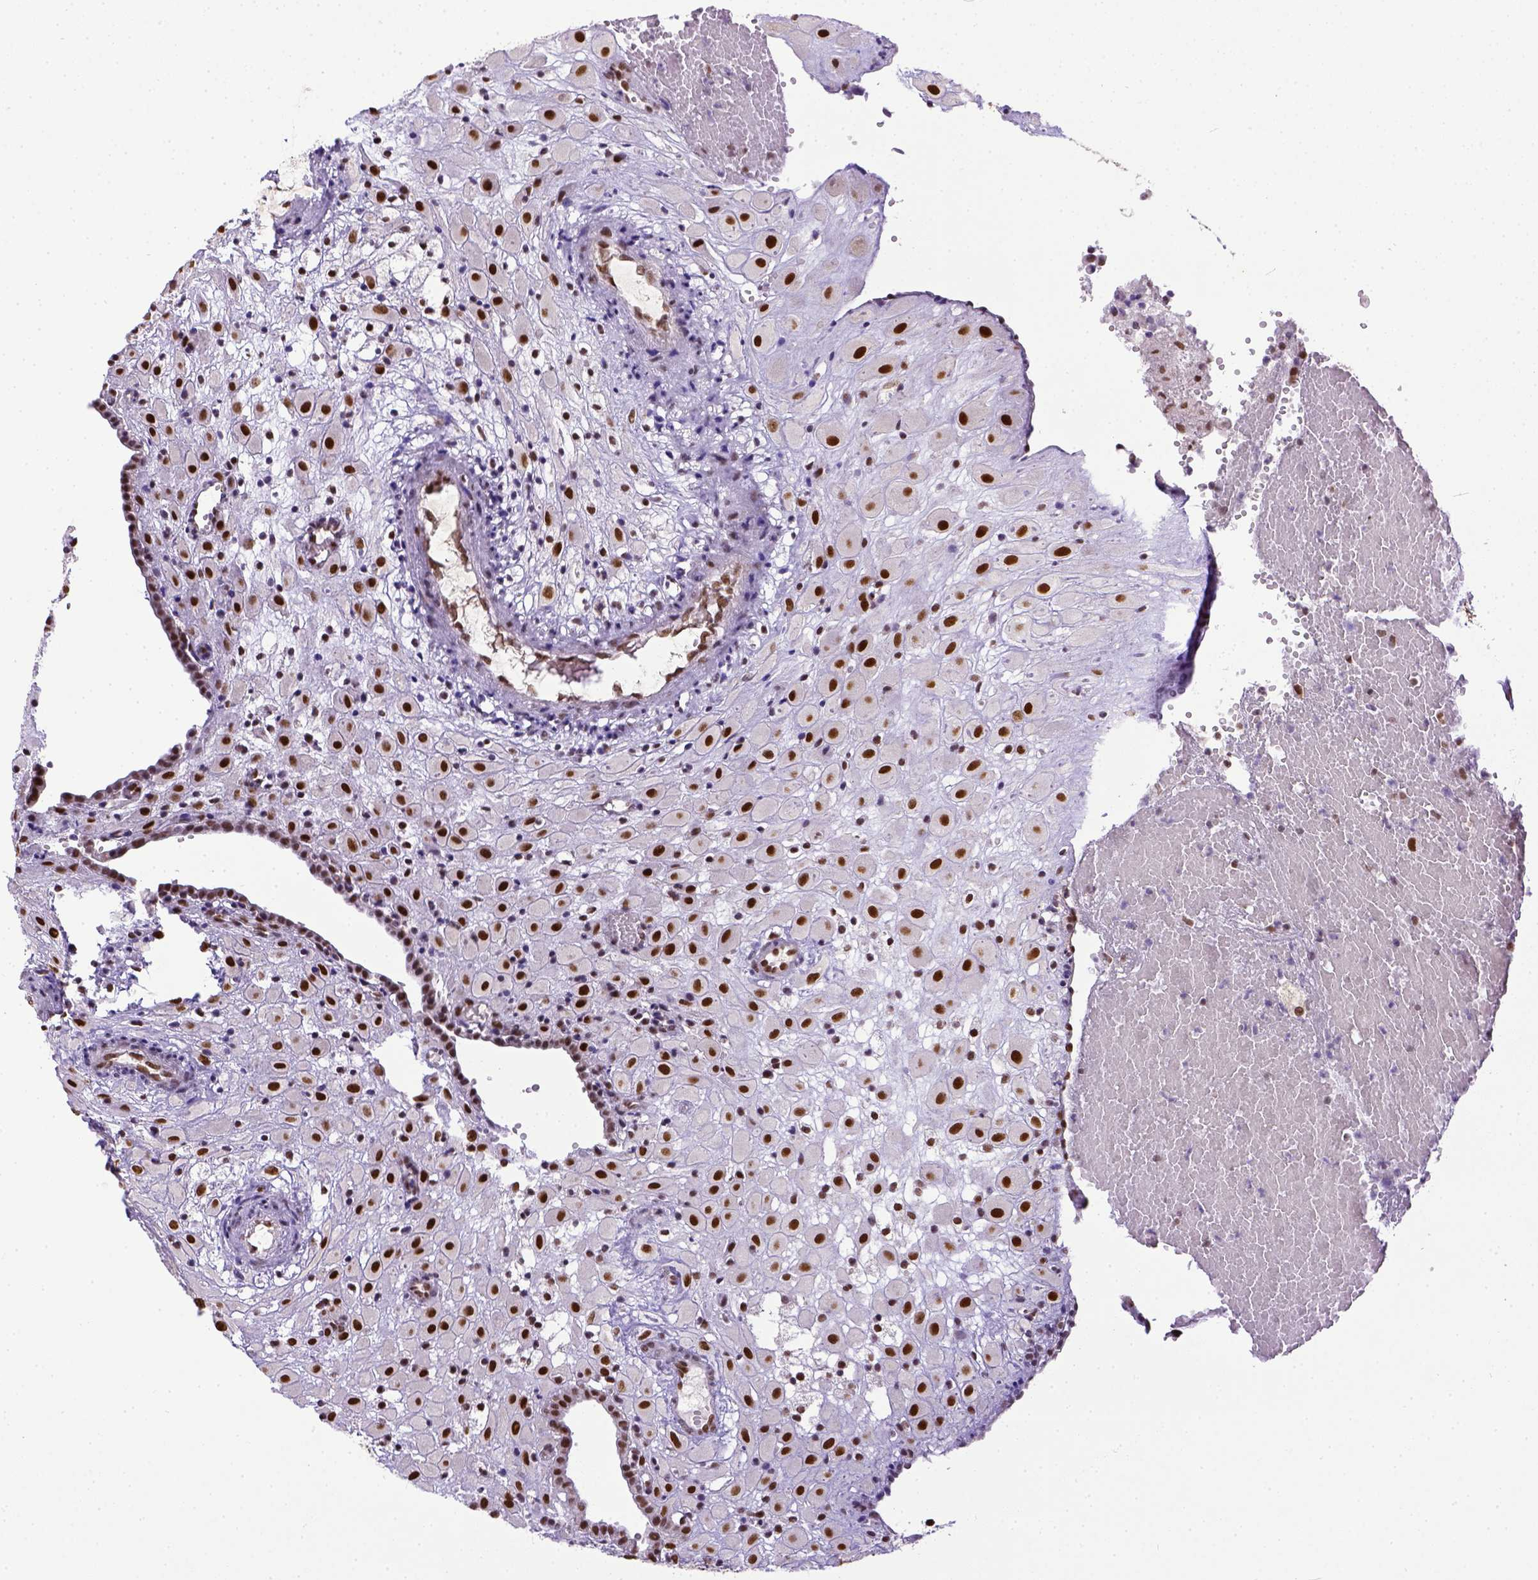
{"staining": {"intensity": "strong", "quantity": ">75%", "location": "nuclear"}, "tissue": "placenta", "cell_type": "Decidual cells", "image_type": "normal", "snomed": [{"axis": "morphology", "description": "Normal tissue, NOS"}, {"axis": "topography", "description": "Placenta"}], "caption": "Protein analysis of unremarkable placenta shows strong nuclear expression in approximately >75% of decidual cells. (DAB = brown stain, brightfield microscopy at high magnification).", "gene": "ERCC1", "patient": {"sex": "female", "age": 24}}